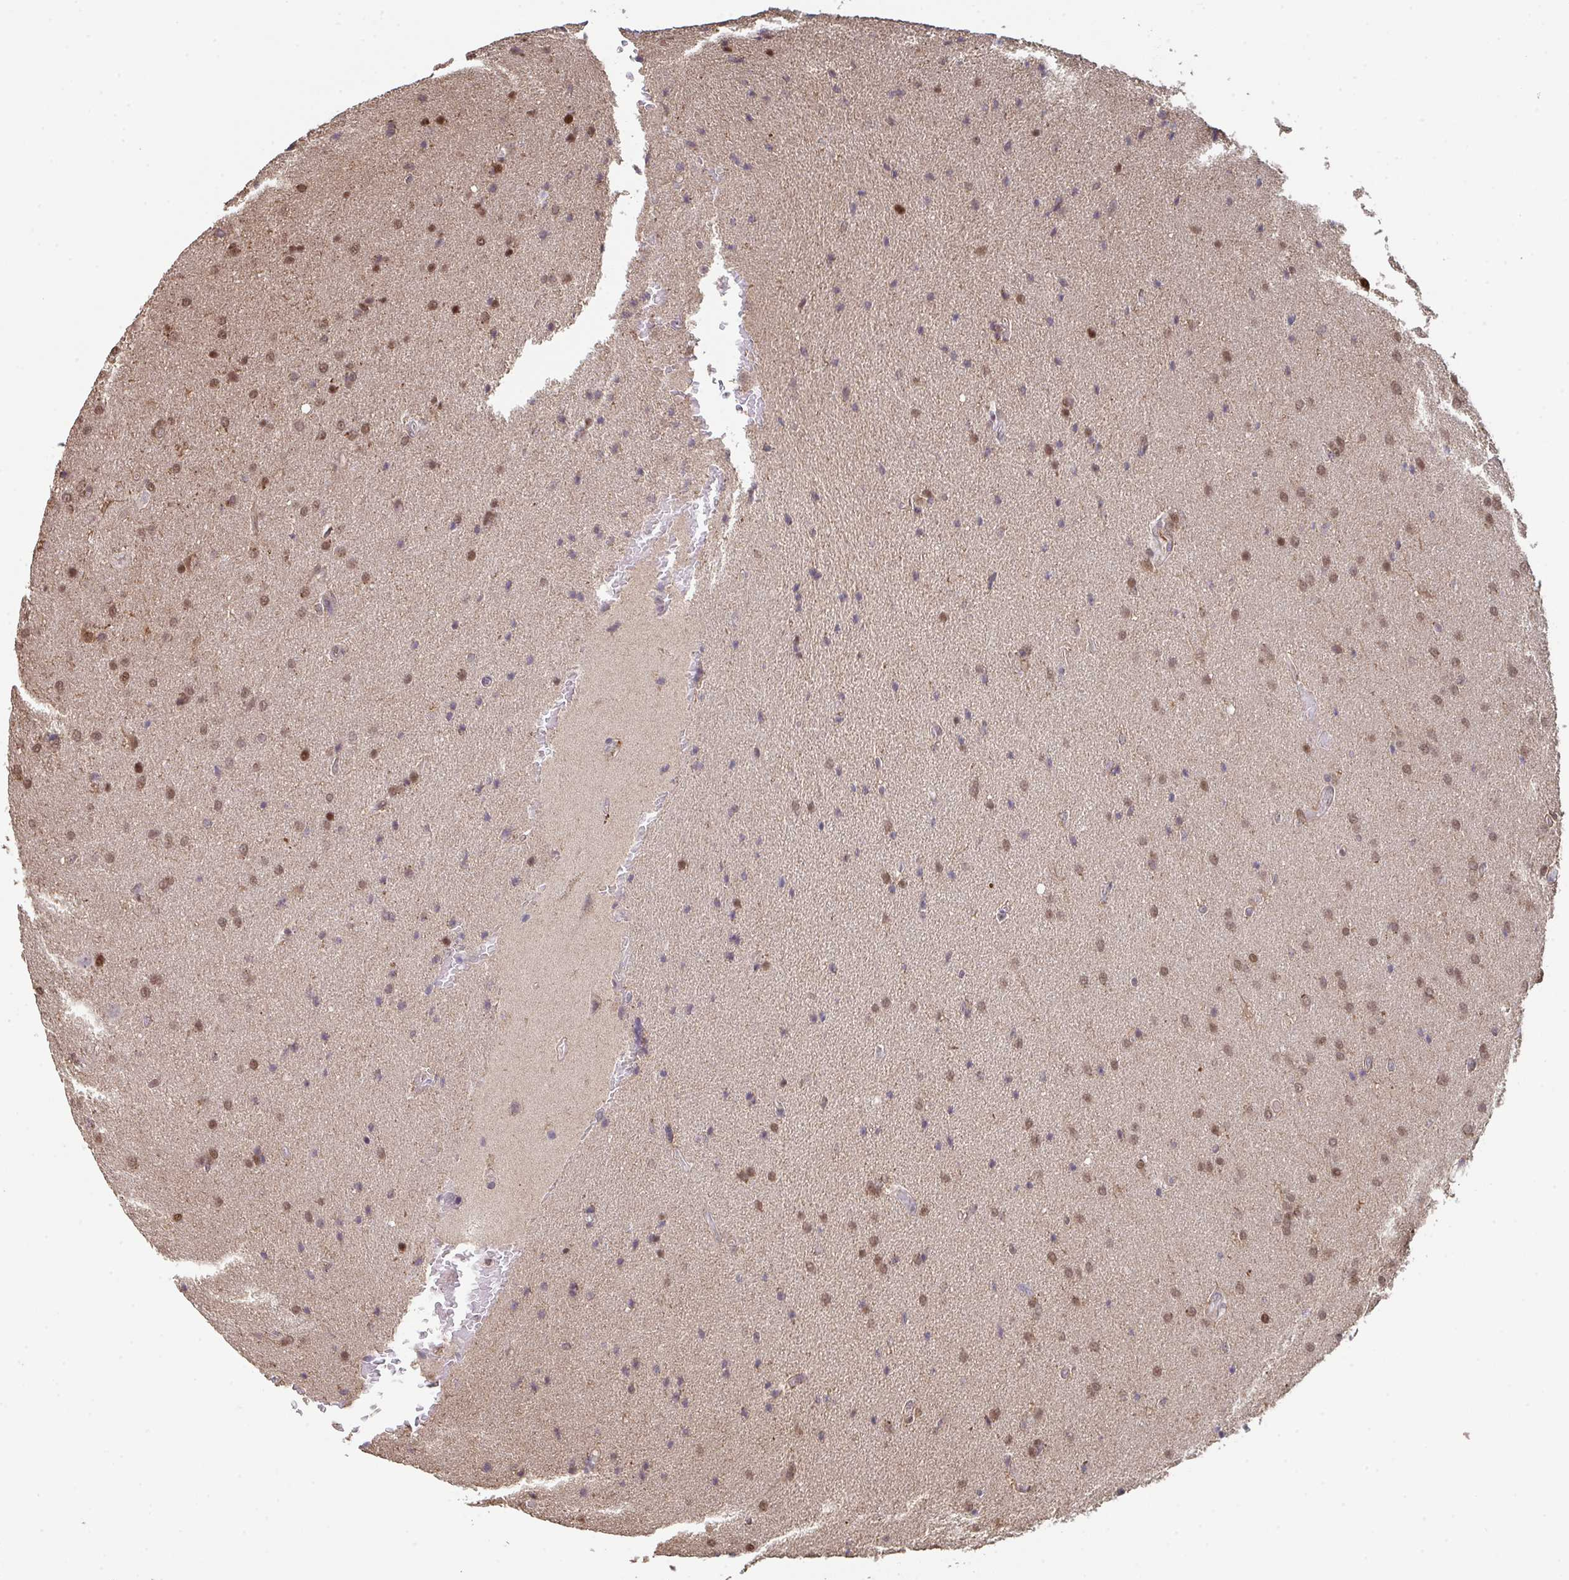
{"staining": {"intensity": "moderate", "quantity": ">75%", "location": "nuclear"}, "tissue": "glioma", "cell_type": "Tumor cells", "image_type": "cancer", "snomed": [{"axis": "morphology", "description": "Glioma, malignant, High grade"}, {"axis": "topography", "description": "Brain"}], "caption": "Protein staining of glioma tissue displays moderate nuclear expression in approximately >75% of tumor cells.", "gene": "ACD", "patient": {"sex": "male", "age": 56}}